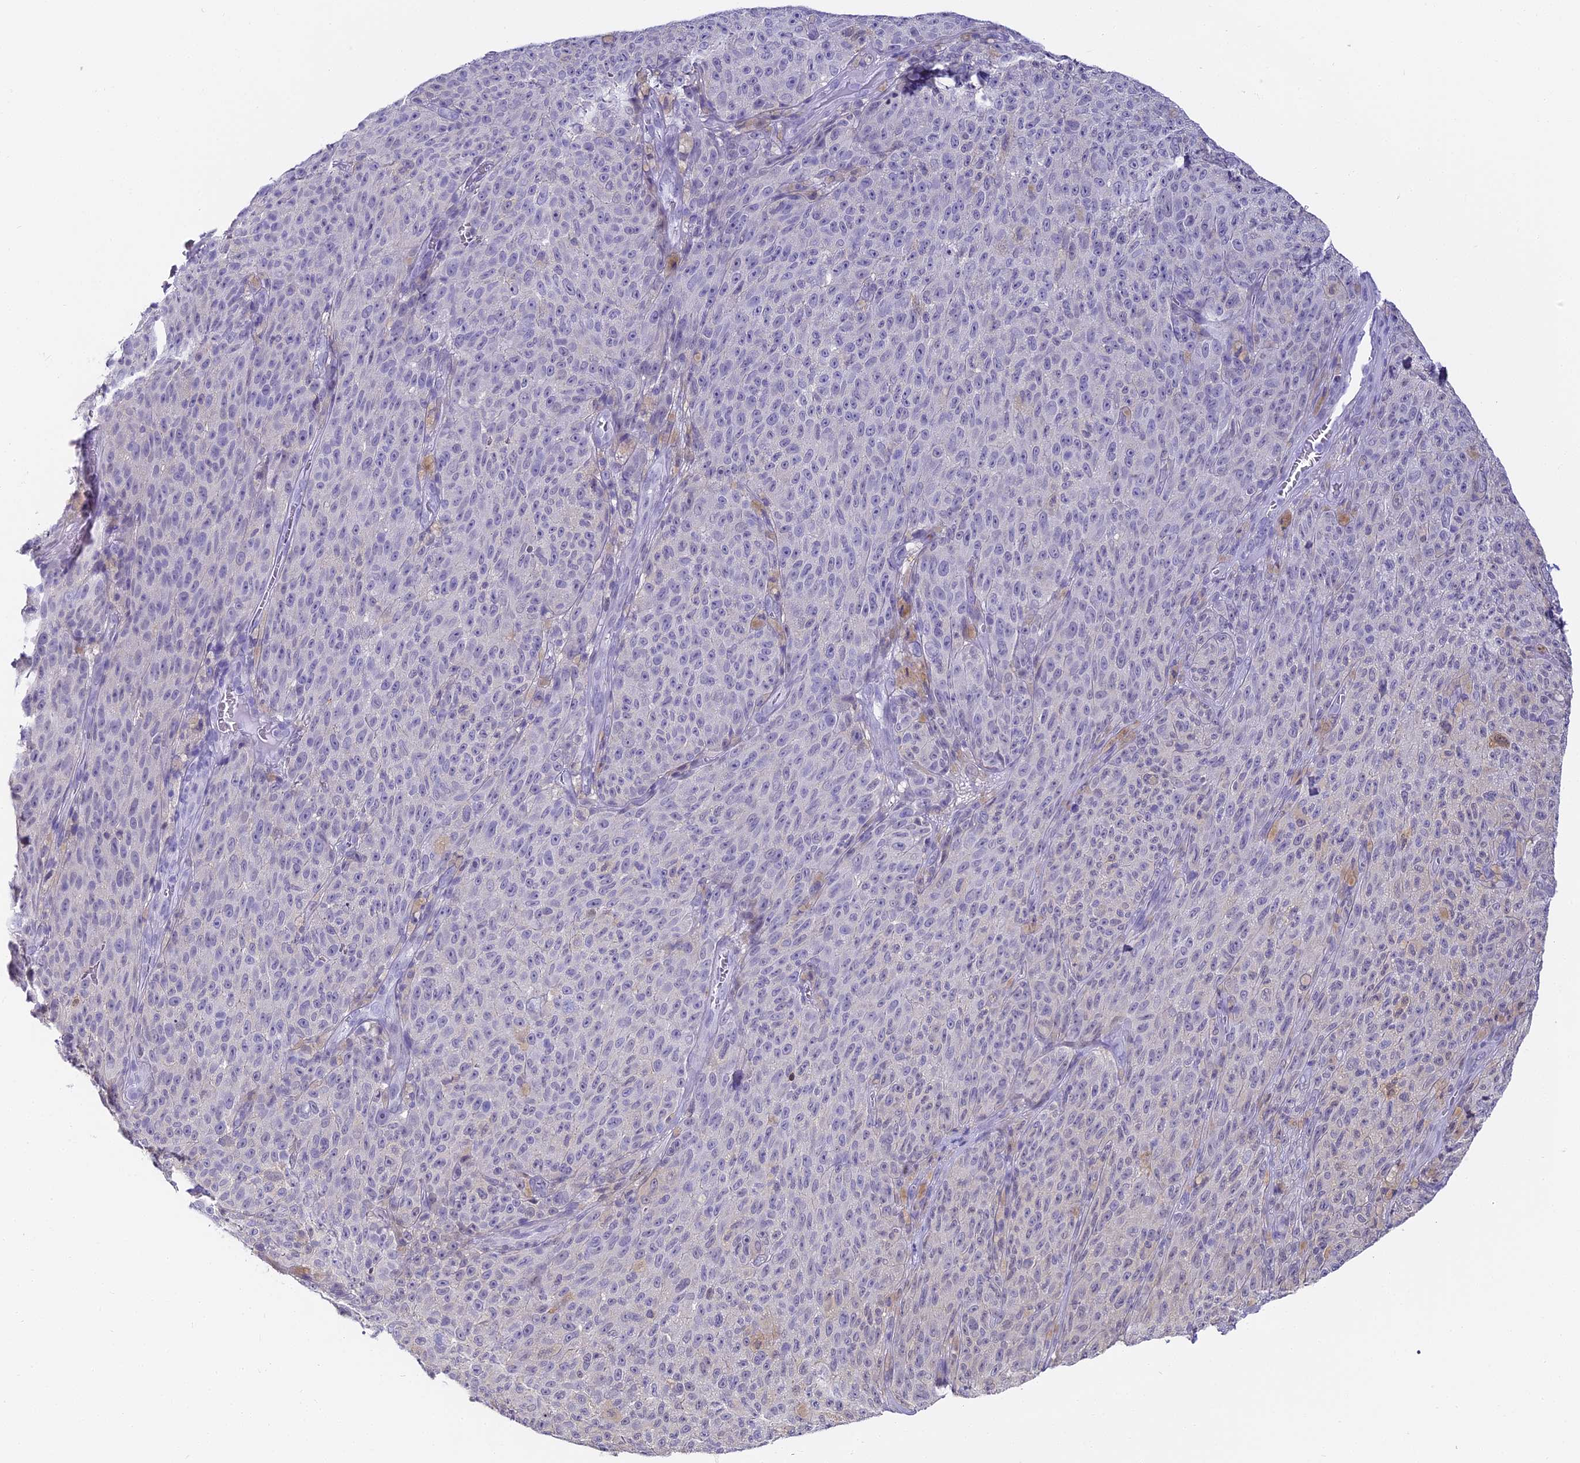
{"staining": {"intensity": "negative", "quantity": "none", "location": "none"}, "tissue": "melanoma", "cell_type": "Tumor cells", "image_type": "cancer", "snomed": [{"axis": "morphology", "description": "Malignant melanoma, NOS"}, {"axis": "topography", "description": "Skin"}], "caption": "Melanoma stained for a protein using immunohistochemistry (IHC) demonstrates no expression tumor cells.", "gene": "ABHD14A-ACY1", "patient": {"sex": "female", "age": 82}}